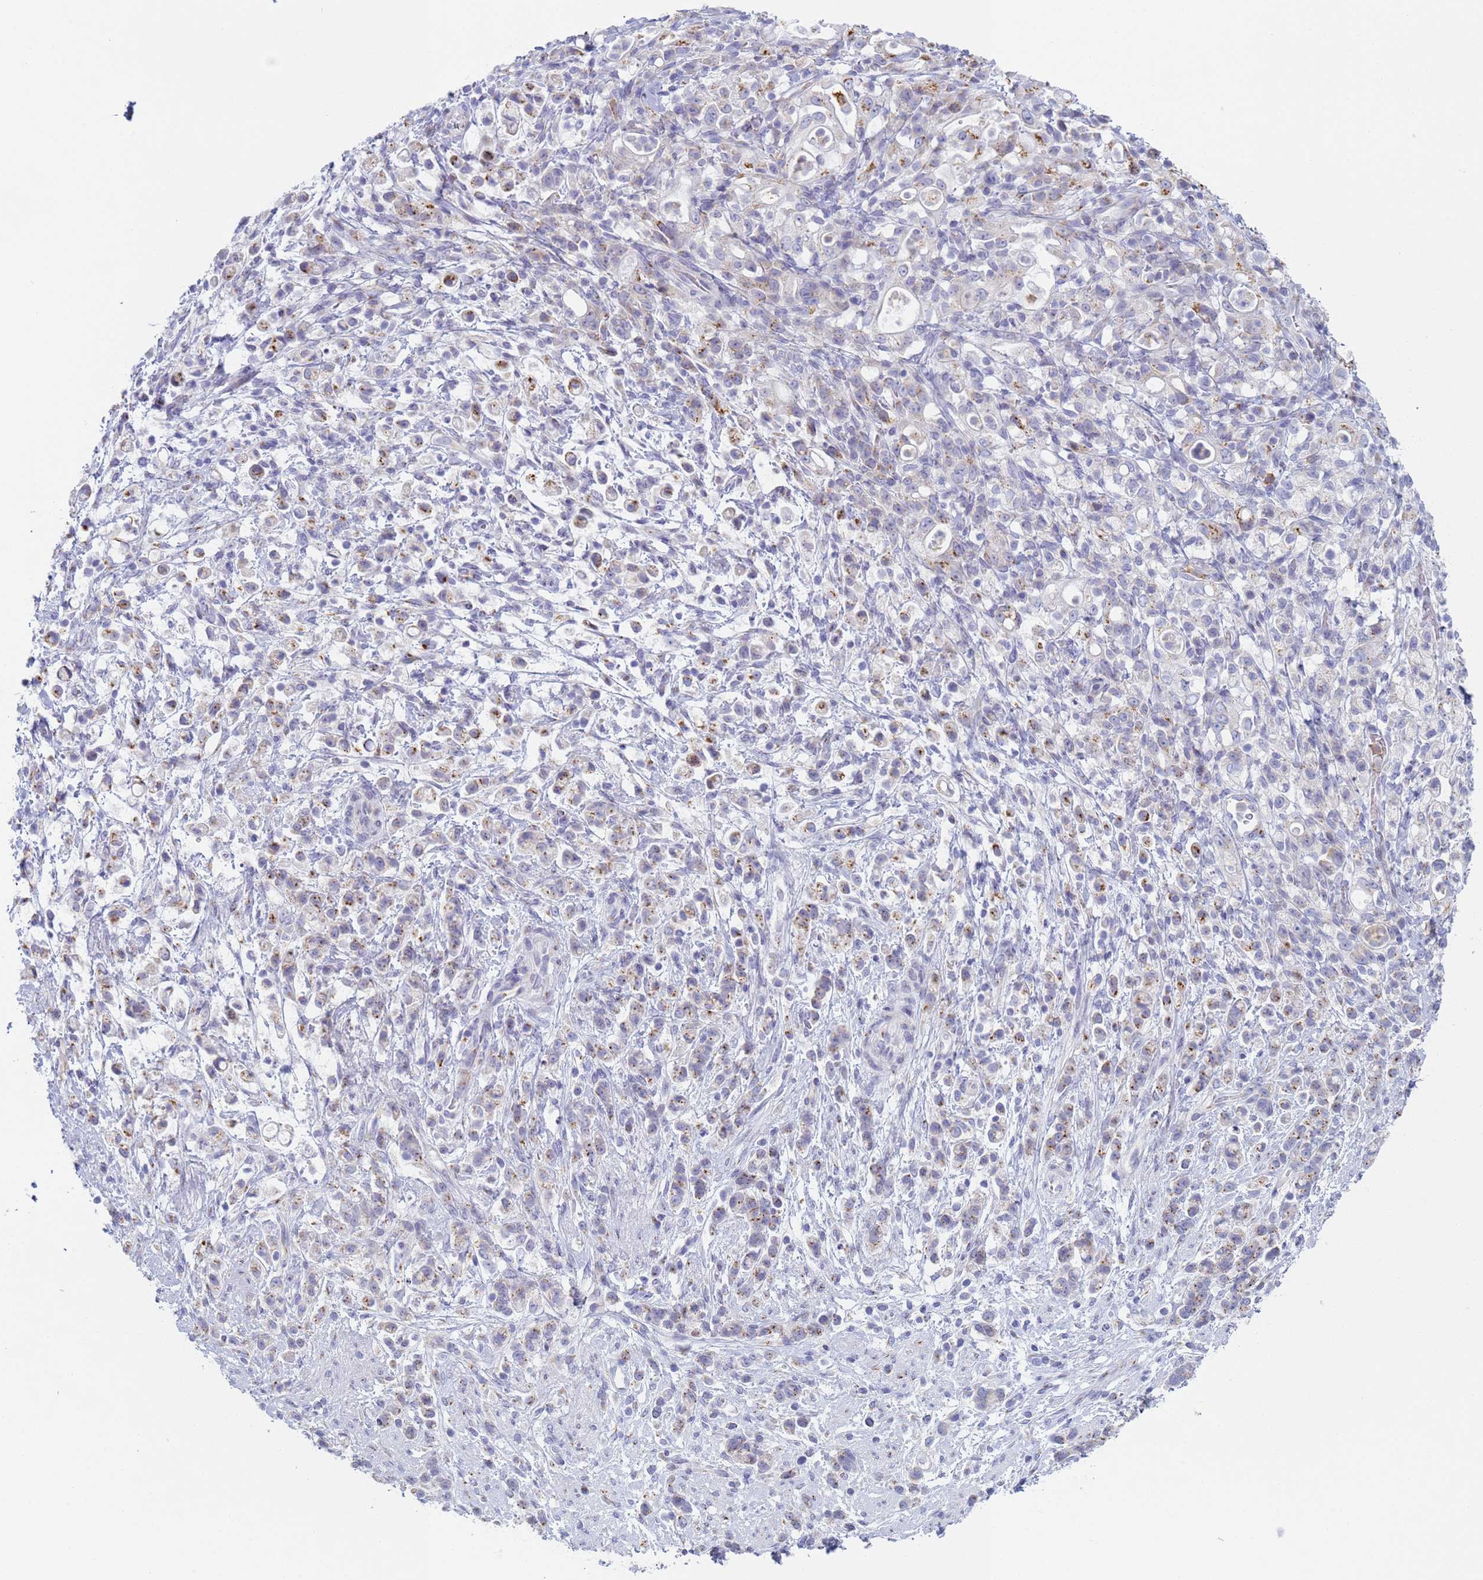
{"staining": {"intensity": "moderate", "quantity": "<25%", "location": "cytoplasmic/membranous"}, "tissue": "stomach cancer", "cell_type": "Tumor cells", "image_type": "cancer", "snomed": [{"axis": "morphology", "description": "Adenocarcinoma, NOS"}, {"axis": "topography", "description": "Stomach"}], "caption": "Protein expression by immunohistochemistry reveals moderate cytoplasmic/membranous positivity in about <25% of tumor cells in adenocarcinoma (stomach).", "gene": "CR1", "patient": {"sex": "female", "age": 60}}